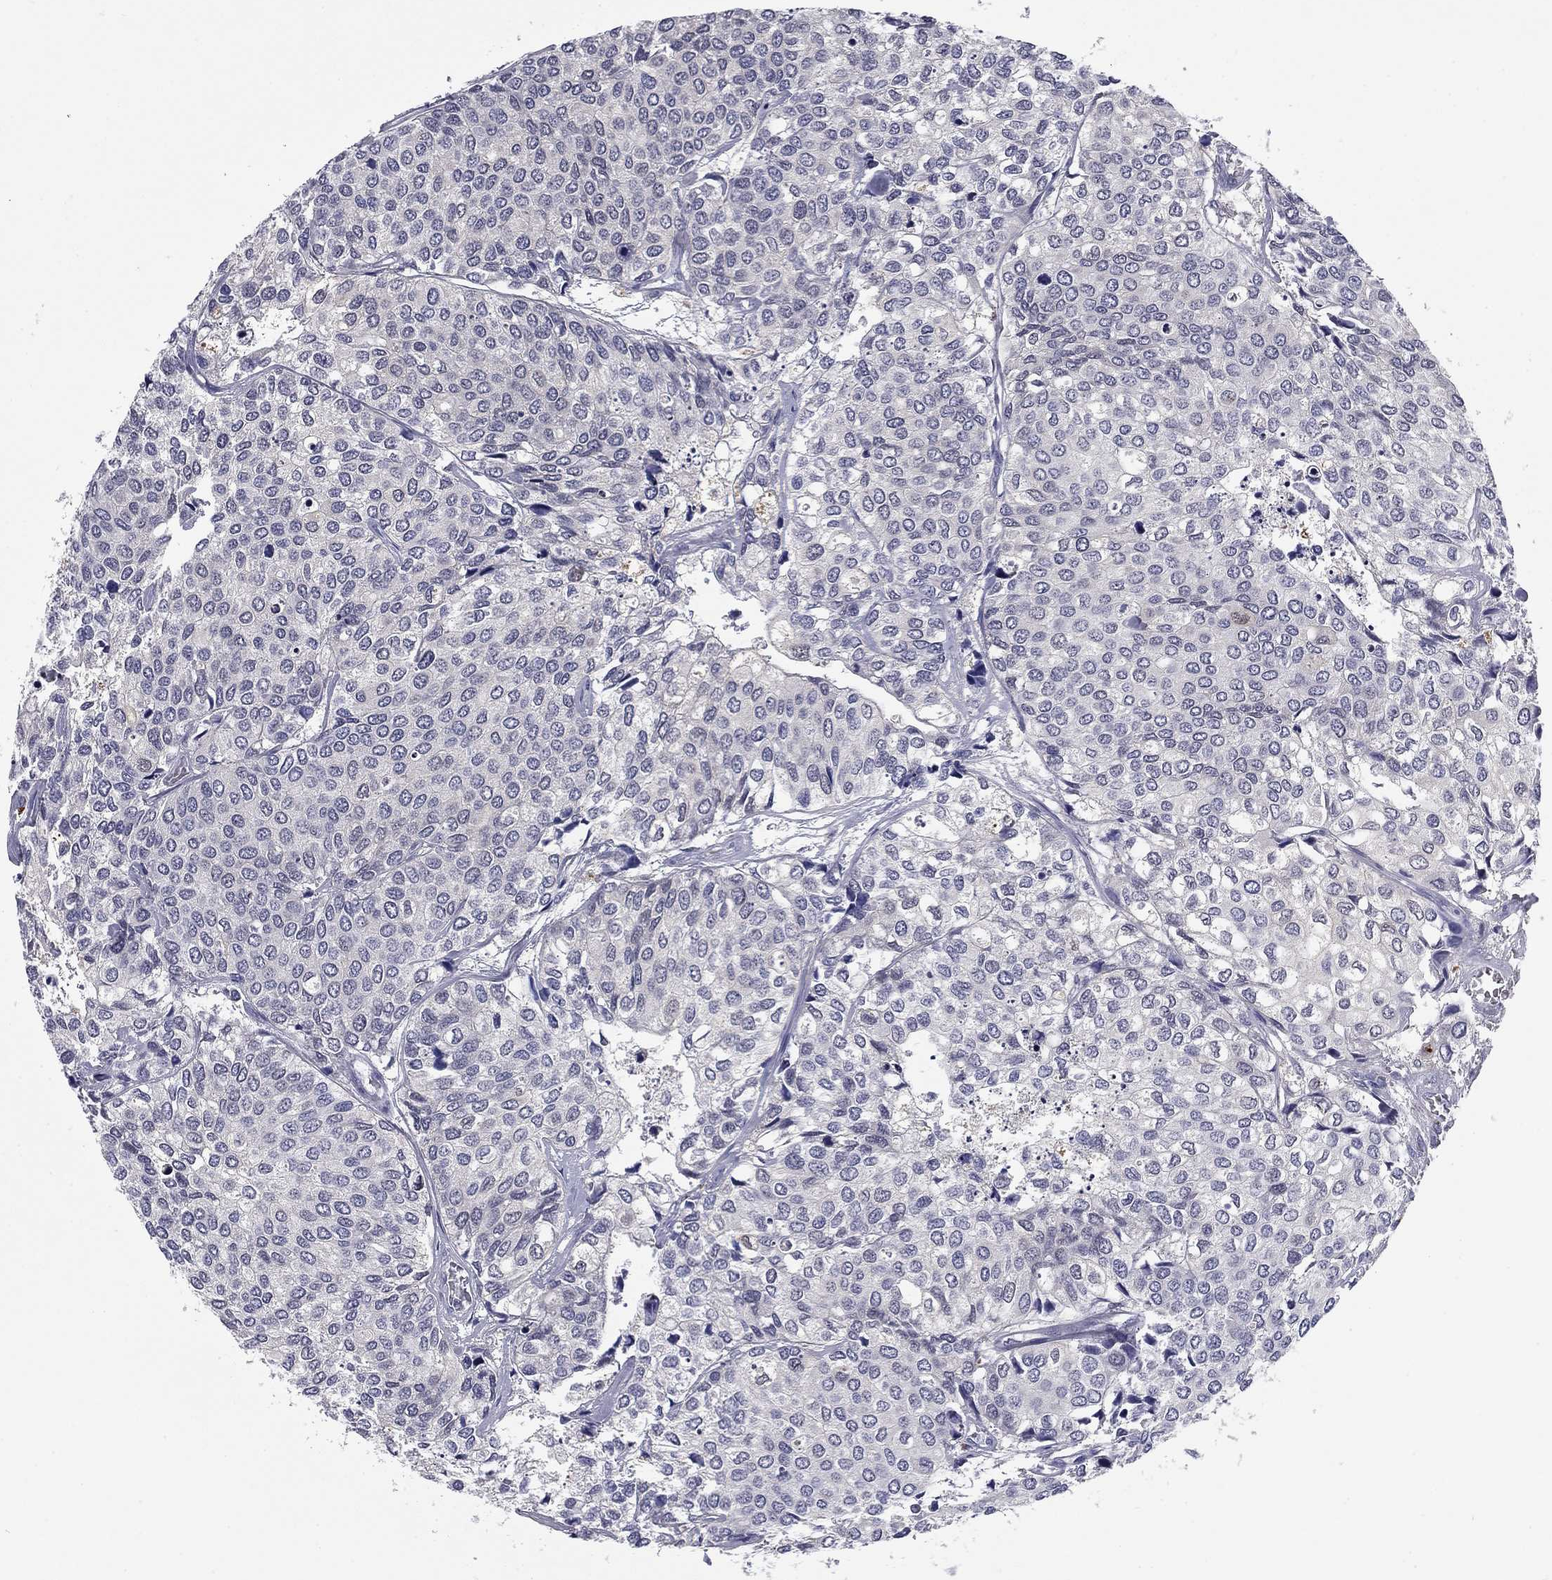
{"staining": {"intensity": "negative", "quantity": "none", "location": "none"}, "tissue": "urothelial cancer", "cell_type": "Tumor cells", "image_type": "cancer", "snomed": [{"axis": "morphology", "description": "Urothelial carcinoma, High grade"}, {"axis": "topography", "description": "Urinary bladder"}], "caption": "The histopathology image displays no staining of tumor cells in urothelial carcinoma (high-grade).", "gene": "REXO5", "patient": {"sex": "male", "age": 73}}